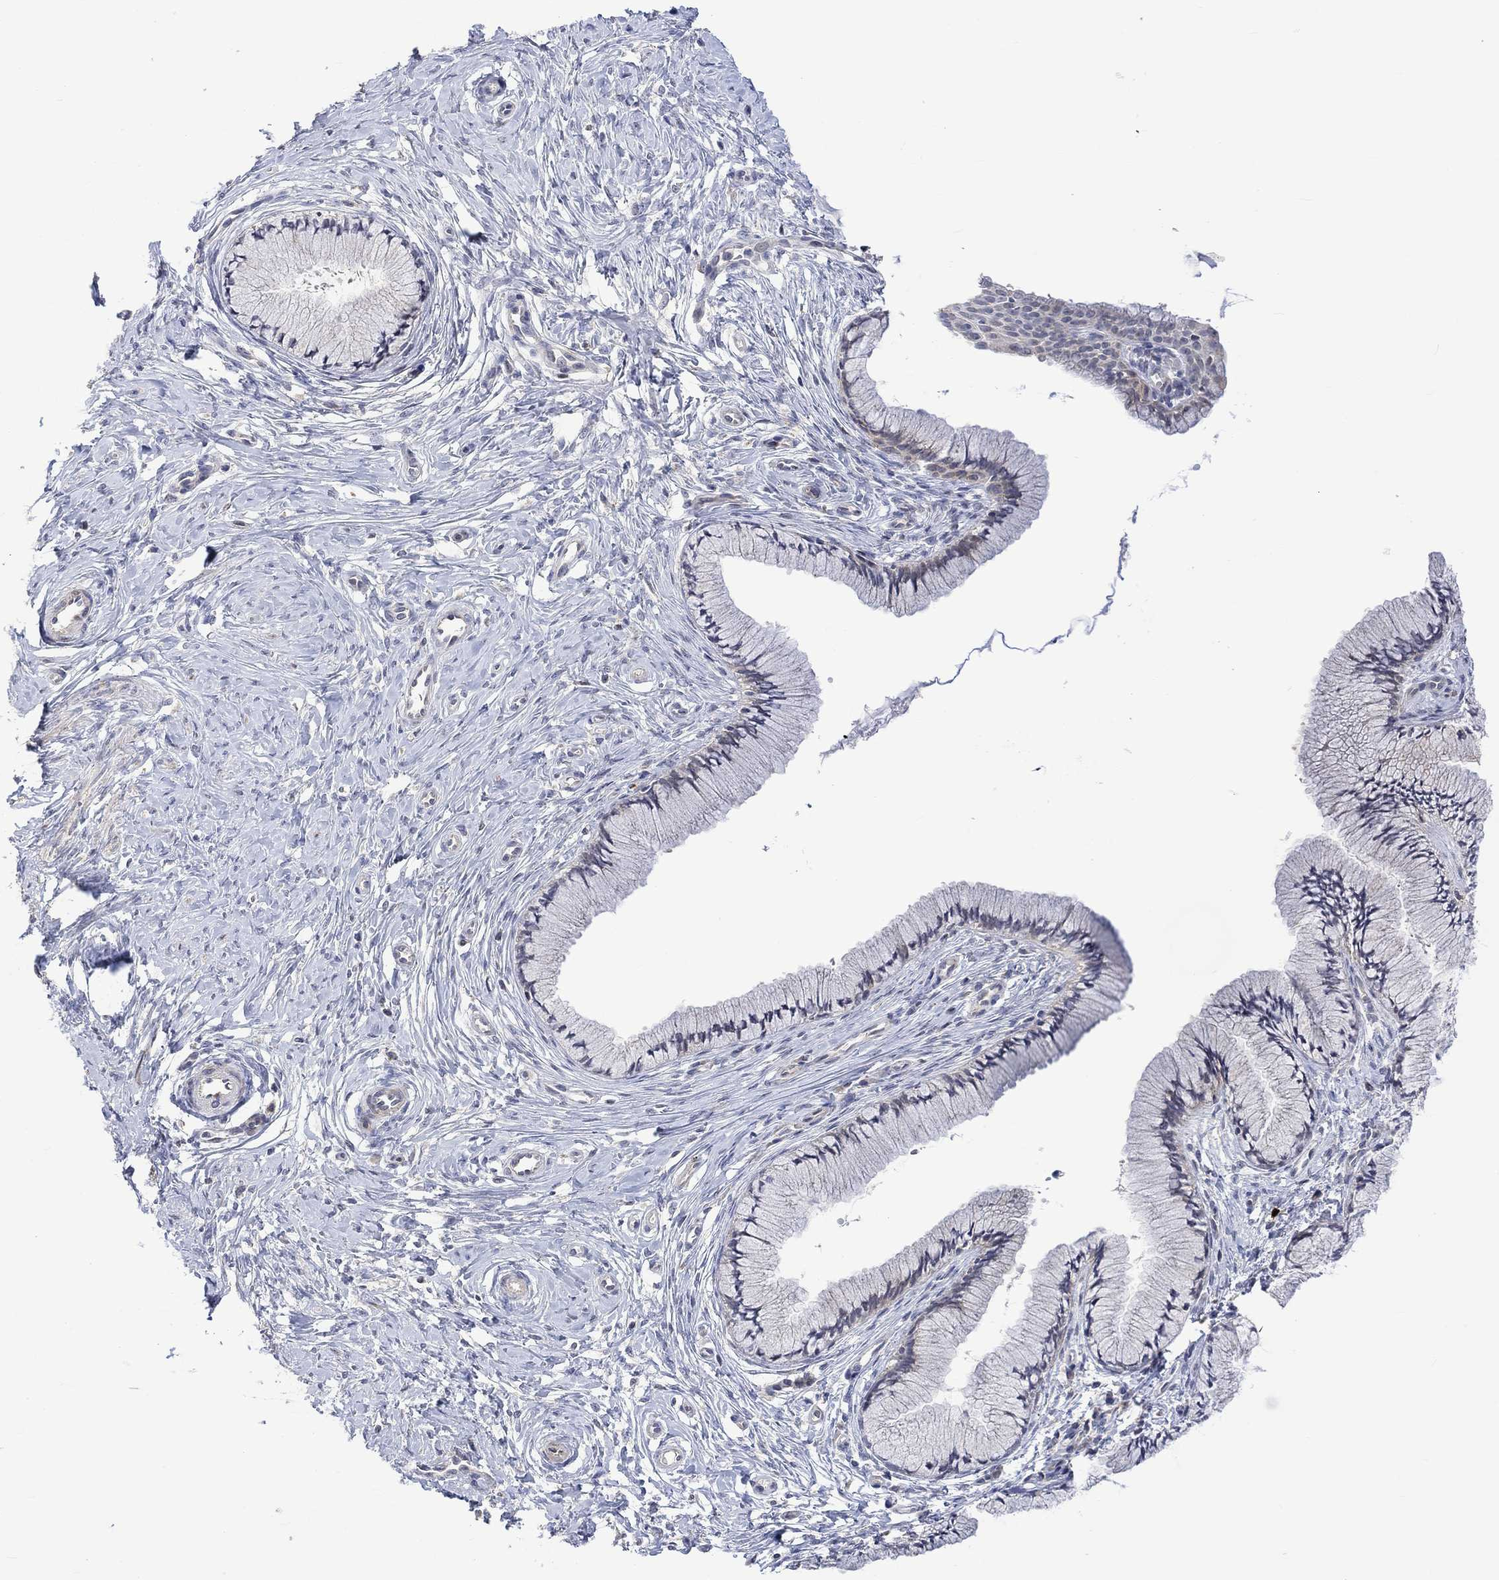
{"staining": {"intensity": "moderate", "quantity": "<25%", "location": "cytoplasmic/membranous"}, "tissue": "cervix", "cell_type": "Glandular cells", "image_type": "normal", "snomed": [{"axis": "morphology", "description": "Normal tissue, NOS"}, {"axis": "topography", "description": "Cervix"}], "caption": "IHC (DAB (3,3'-diaminobenzidine)) staining of normal human cervix displays moderate cytoplasmic/membranous protein expression in about <25% of glandular cells.", "gene": "SLC48A1", "patient": {"sex": "female", "age": 37}}